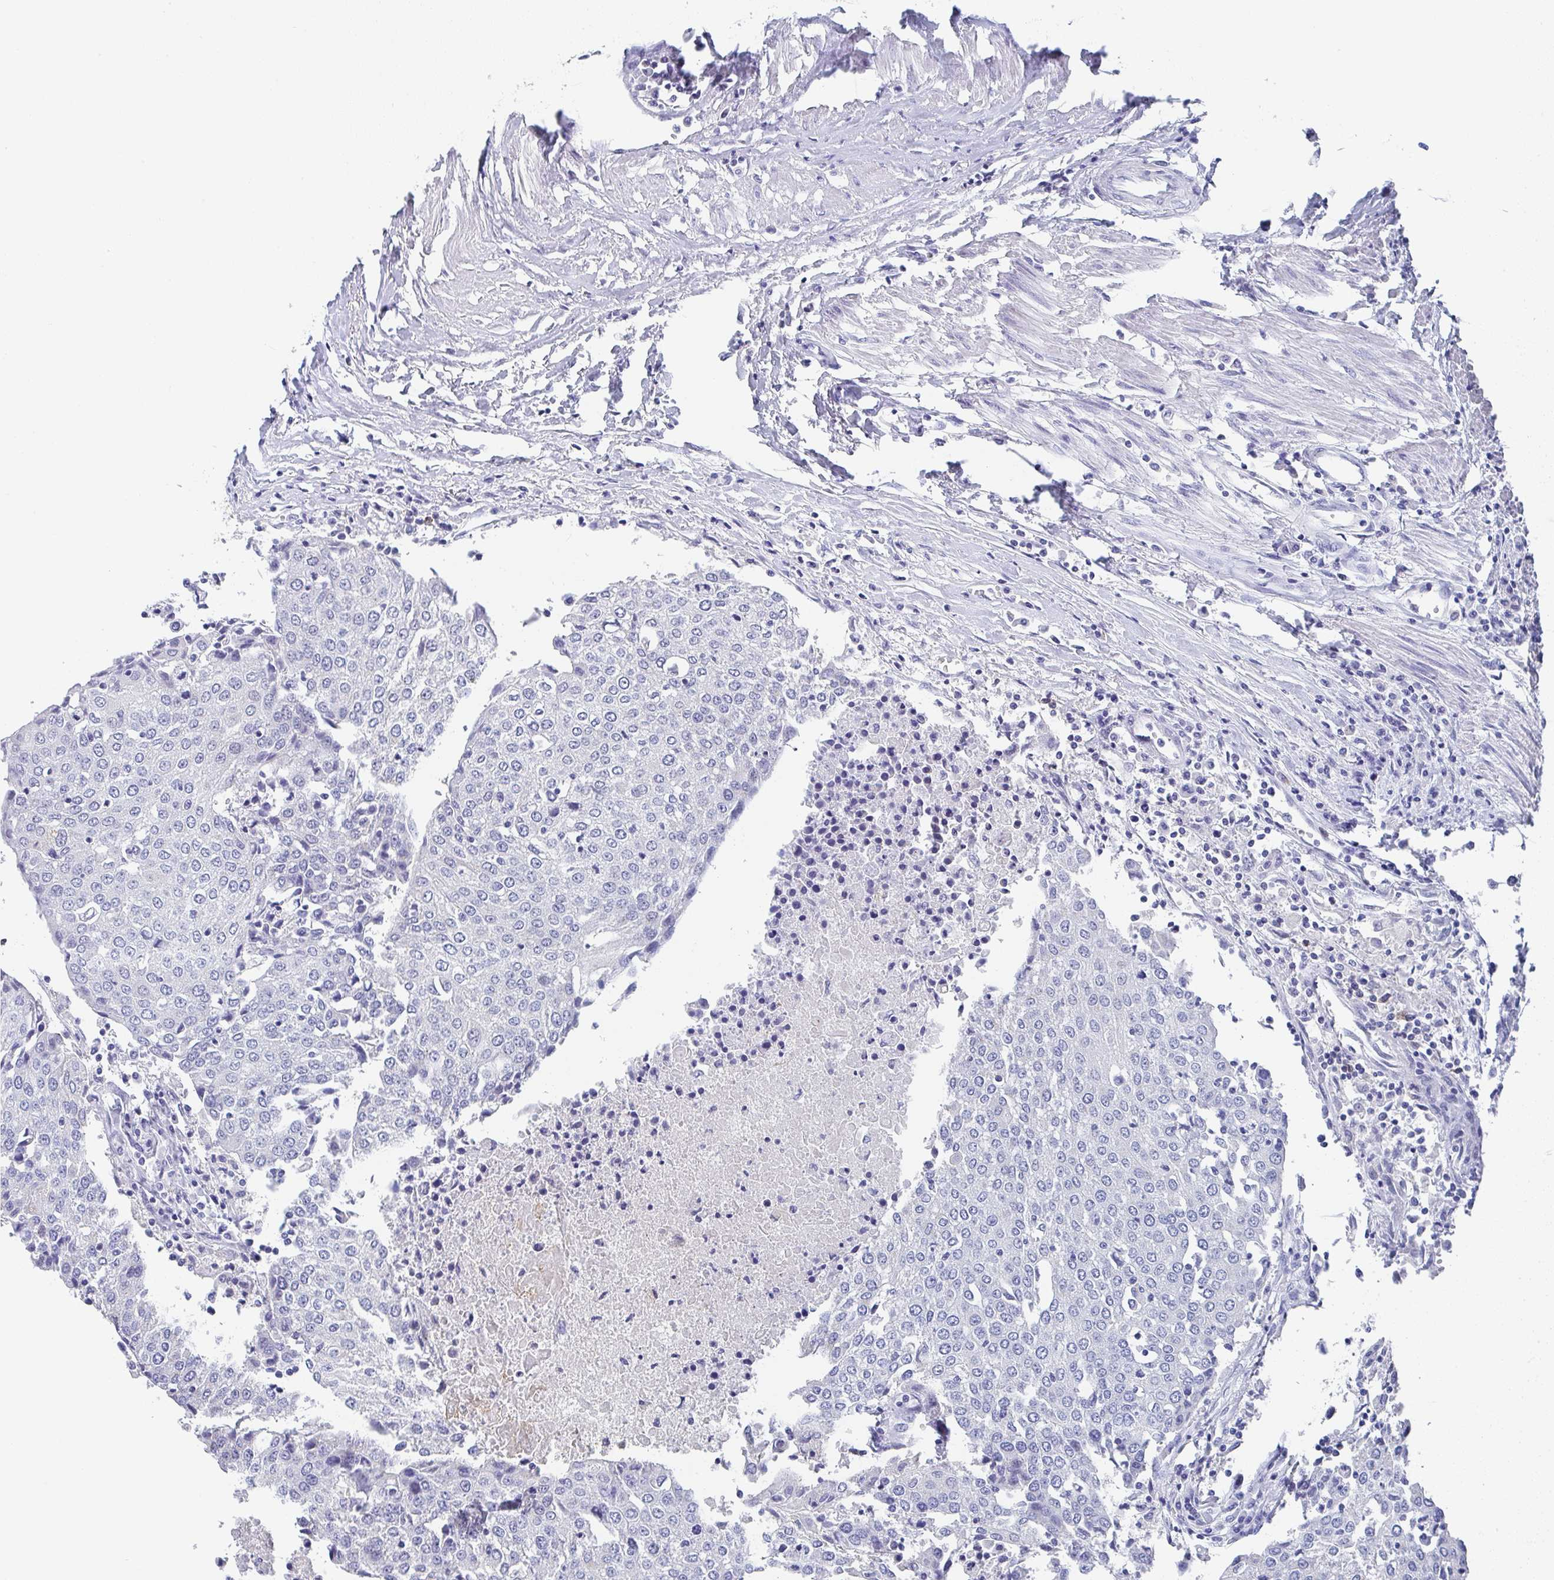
{"staining": {"intensity": "negative", "quantity": "none", "location": "none"}, "tissue": "urothelial cancer", "cell_type": "Tumor cells", "image_type": "cancer", "snomed": [{"axis": "morphology", "description": "Urothelial carcinoma, High grade"}, {"axis": "topography", "description": "Urinary bladder"}], "caption": "Micrograph shows no significant protein staining in tumor cells of high-grade urothelial carcinoma. (DAB IHC with hematoxylin counter stain).", "gene": "TNFRSF8", "patient": {"sex": "female", "age": 85}}